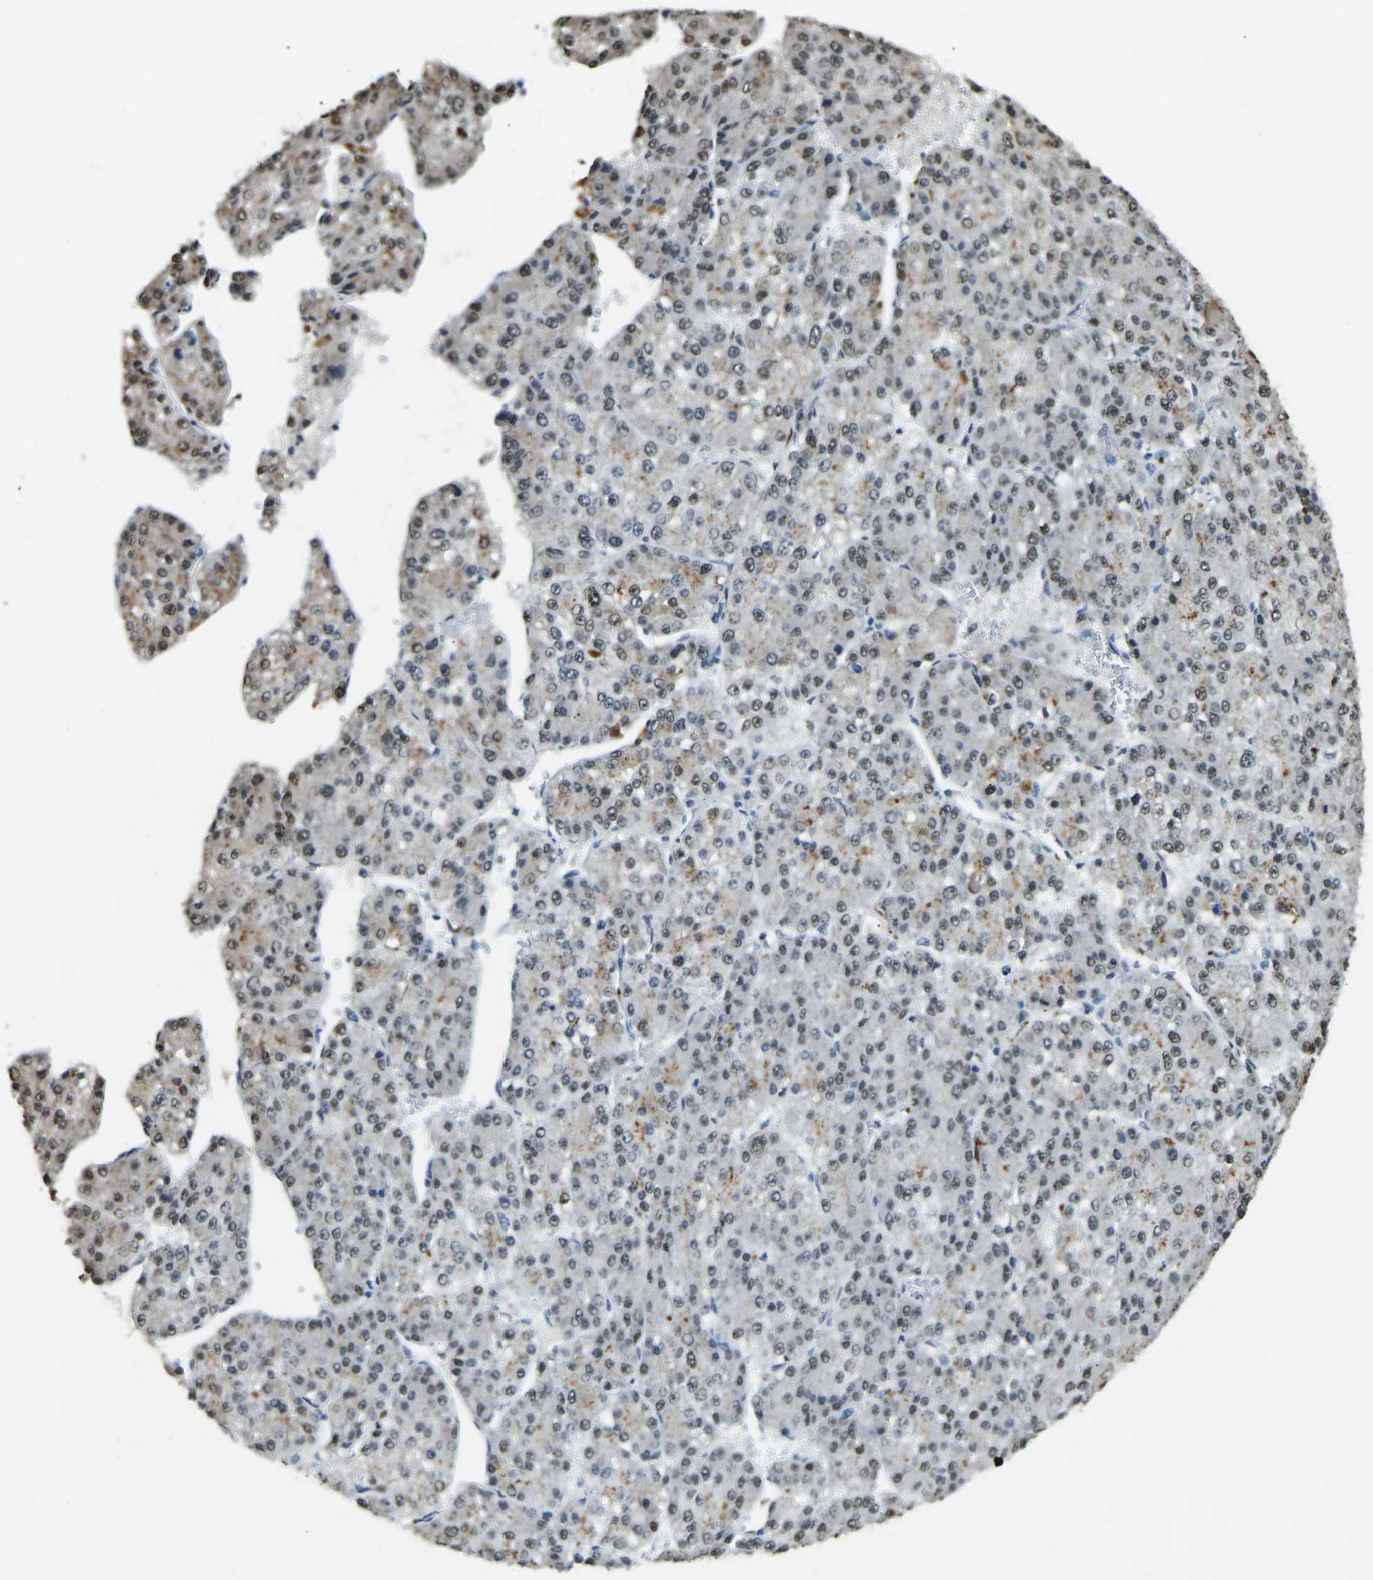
{"staining": {"intensity": "strong", "quantity": "25%-75%", "location": "nuclear"}, "tissue": "liver cancer", "cell_type": "Tumor cells", "image_type": "cancer", "snomed": [{"axis": "morphology", "description": "Carcinoma, Hepatocellular, NOS"}, {"axis": "topography", "description": "Liver"}], "caption": "Human liver hepatocellular carcinoma stained with a protein marker exhibits strong staining in tumor cells.", "gene": "NANS", "patient": {"sex": "female", "age": 73}}